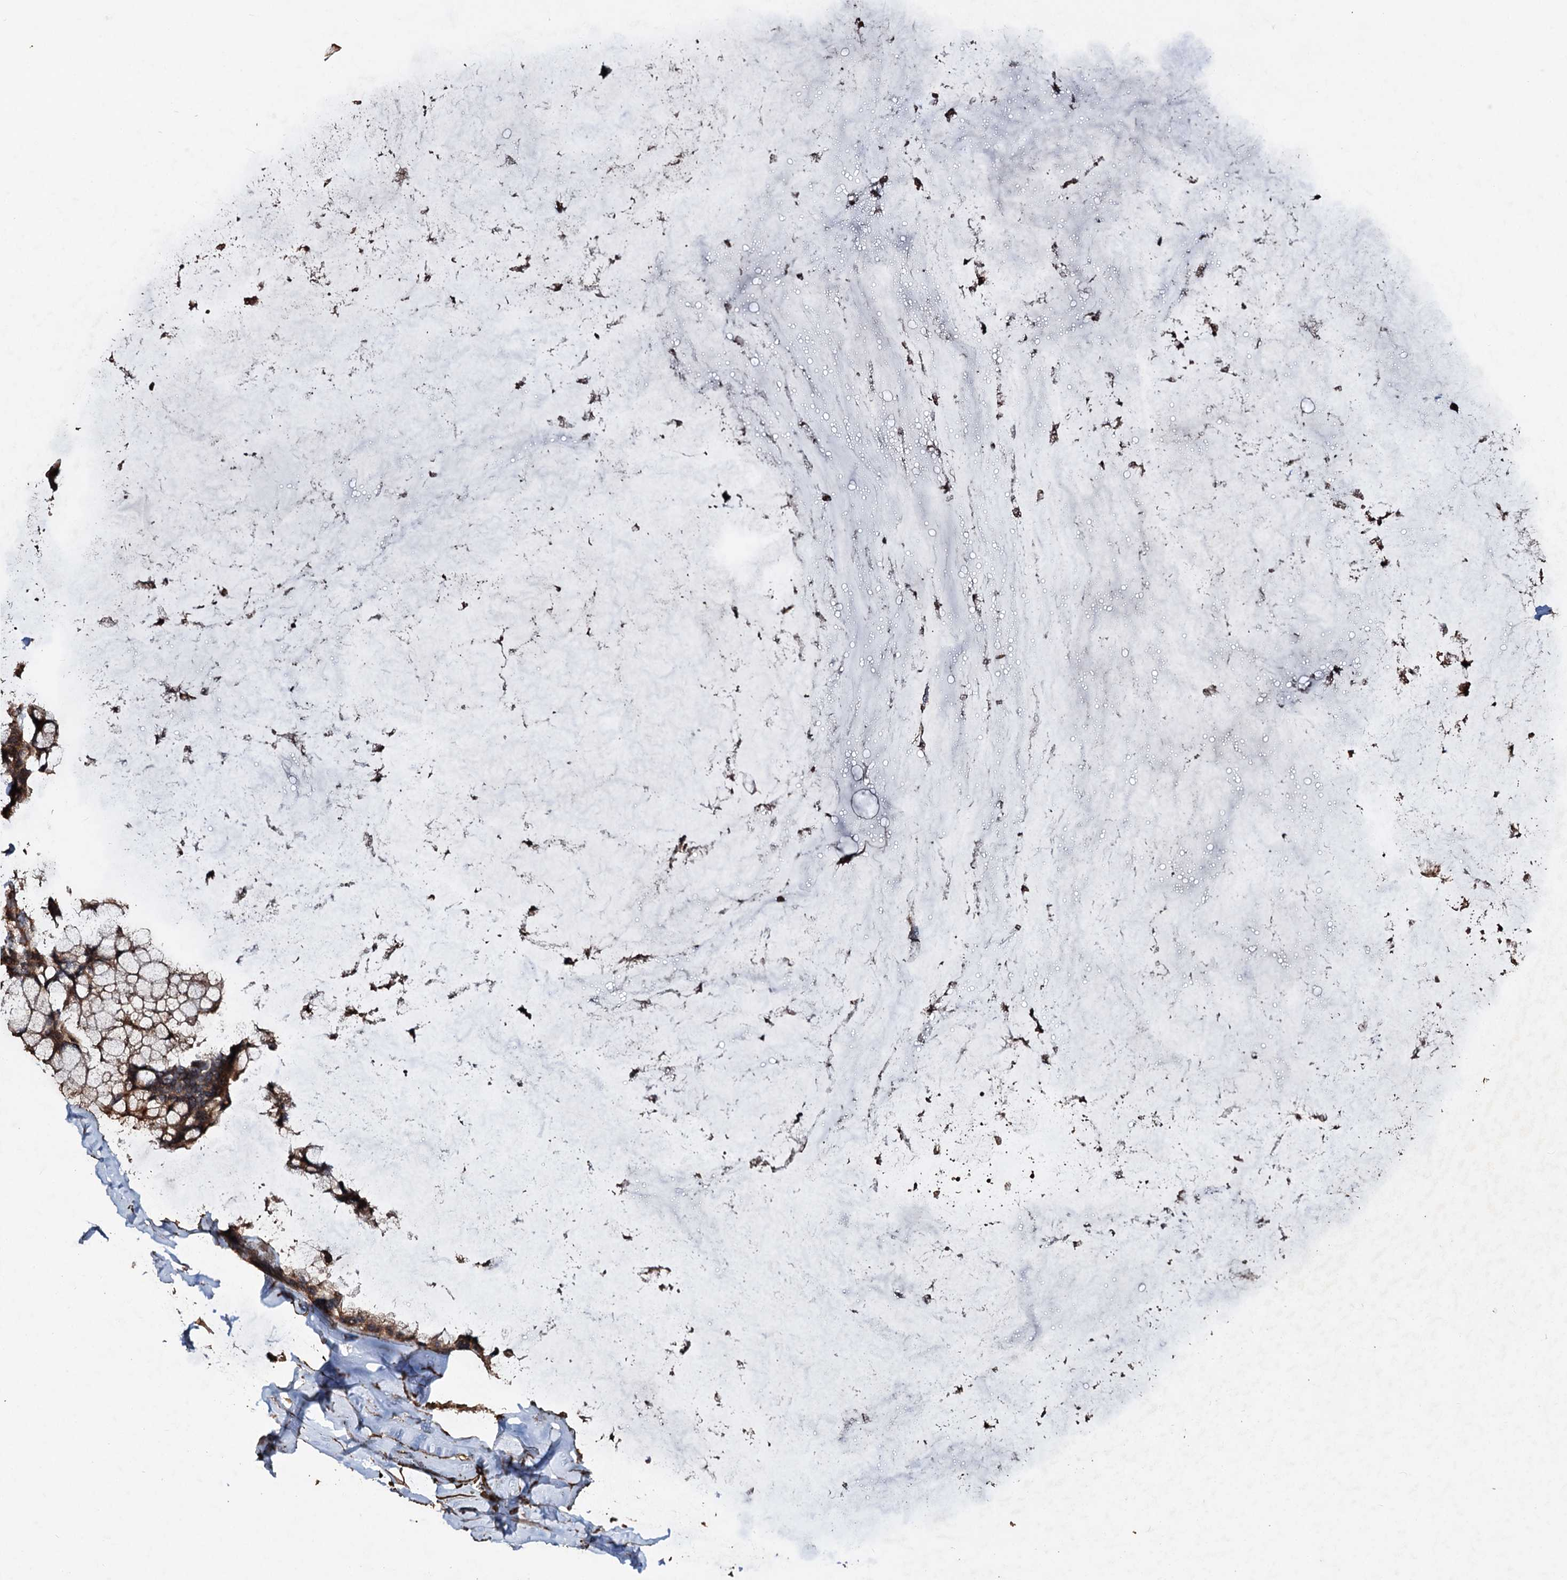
{"staining": {"intensity": "moderate", "quantity": ">75%", "location": "cytoplasmic/membranous"}, "tissue": "ovarian cancer", "cell_type": "Tumor cells", "image_type": "cancer", "snomed": [{"axis": "morphology", "description": "Cystadenocarcinoma, mucinous, NOS"}, {"axis": "topography", "description": "Ovary"}], "caption": "Ovarian cancer was stained to show a protein in brown. There is medium levels of moderate cytoplasmic/membranous positivity in approximately >75% of tumor cells.", "gene": "NOTCH2NLA", "patient": {"sex": "female", "age": 39}}